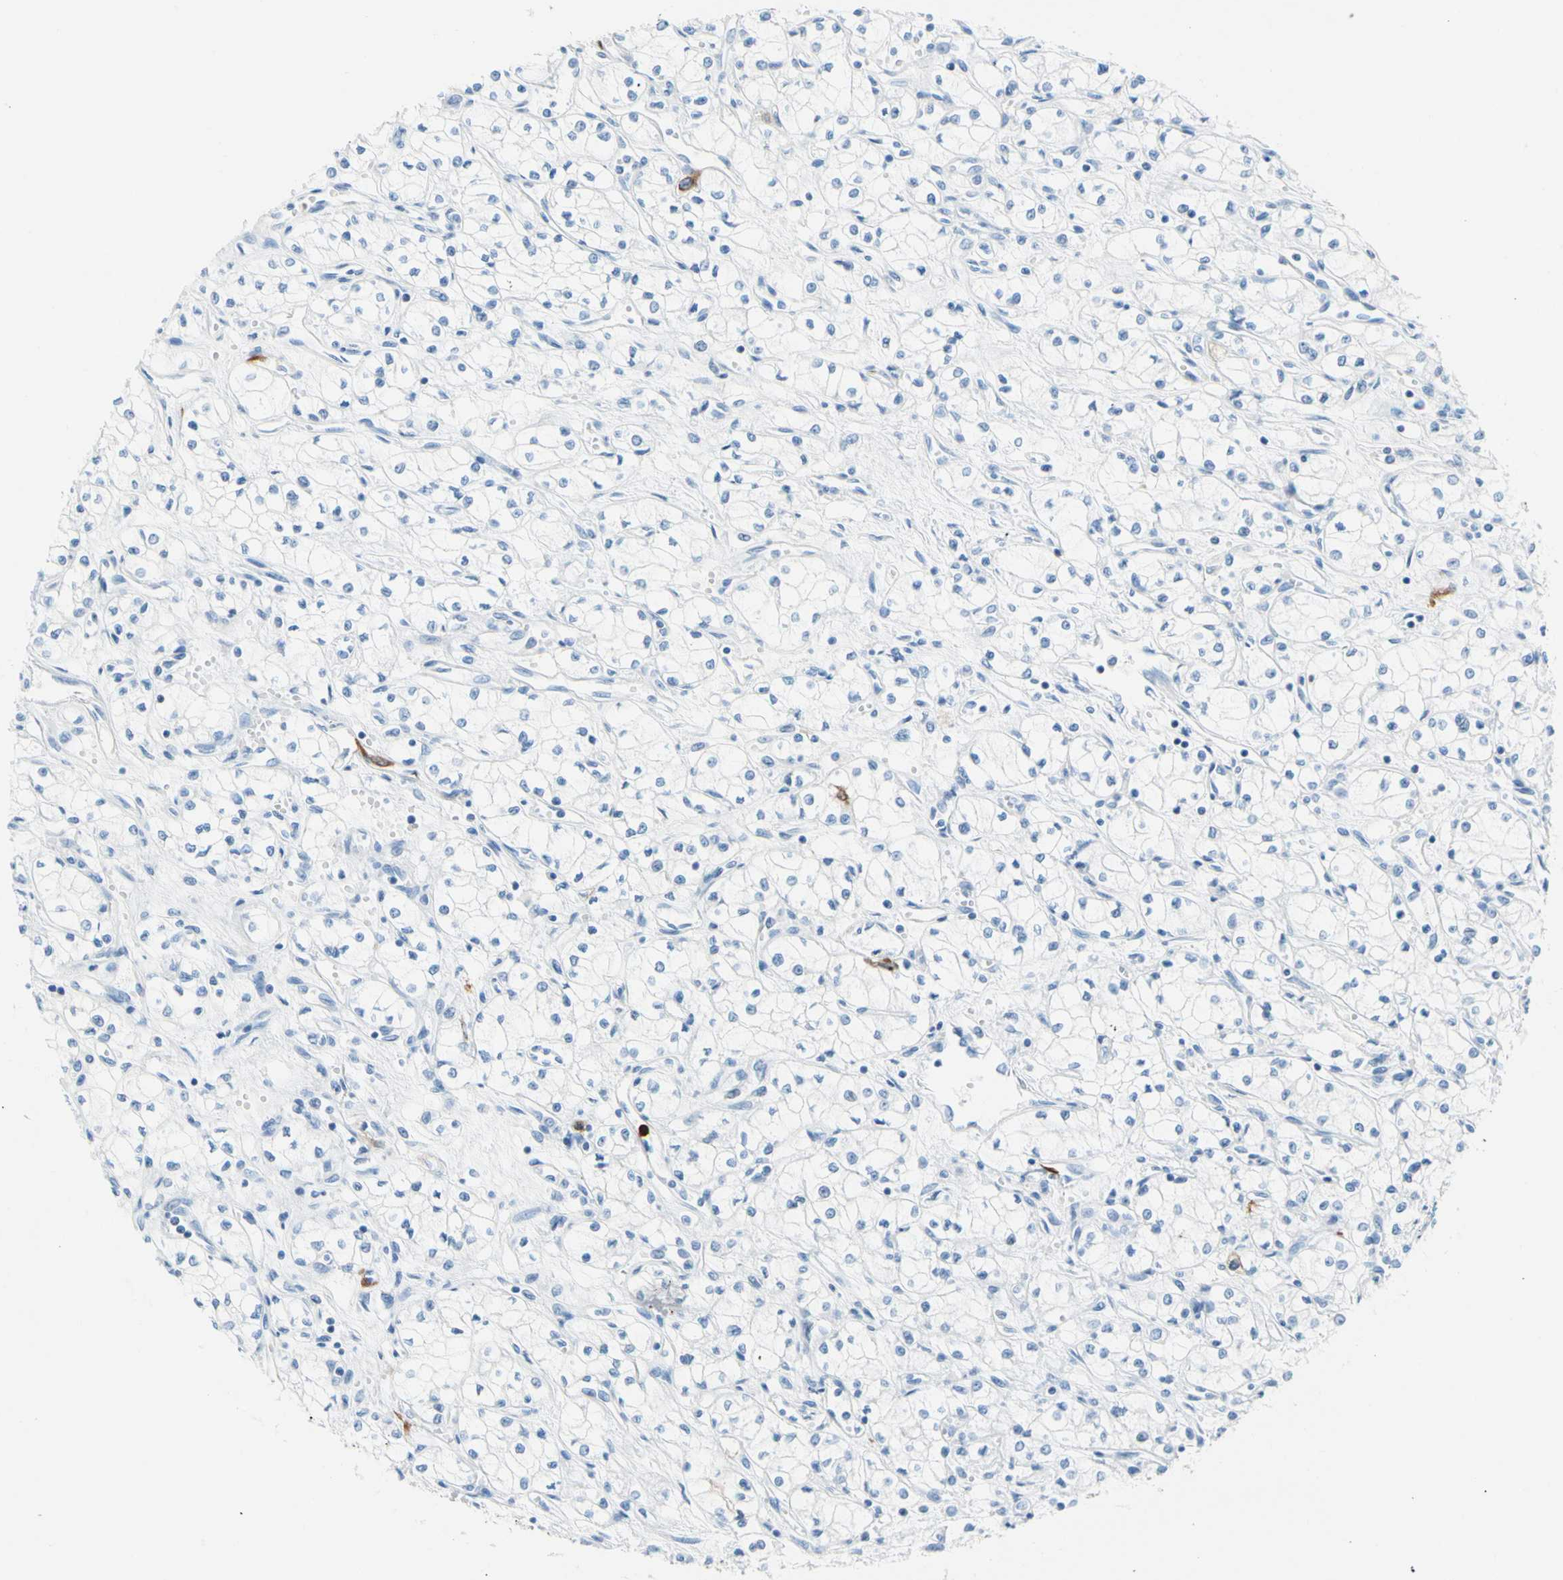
{"staining": {"intensity": "negative", "quantity": "none", "location": "none"}, "tissue": "renal cancer", "cell_type": "Tumor cells", "image_type": "cancer", "snomed": [{"axis": "morphology", "description": "Normal tissue, NOS"}, {"axis": "morphology", "description": "Adenocarcinoma, NOS"}, {"axis": "topography", "description": "Kidney"}], "caption": "Tumor cells show no significant positivity in renal cancer (adenocarcinoma).", "gene": "TACC3", "patient": {"sex": "male", "age": 59}}